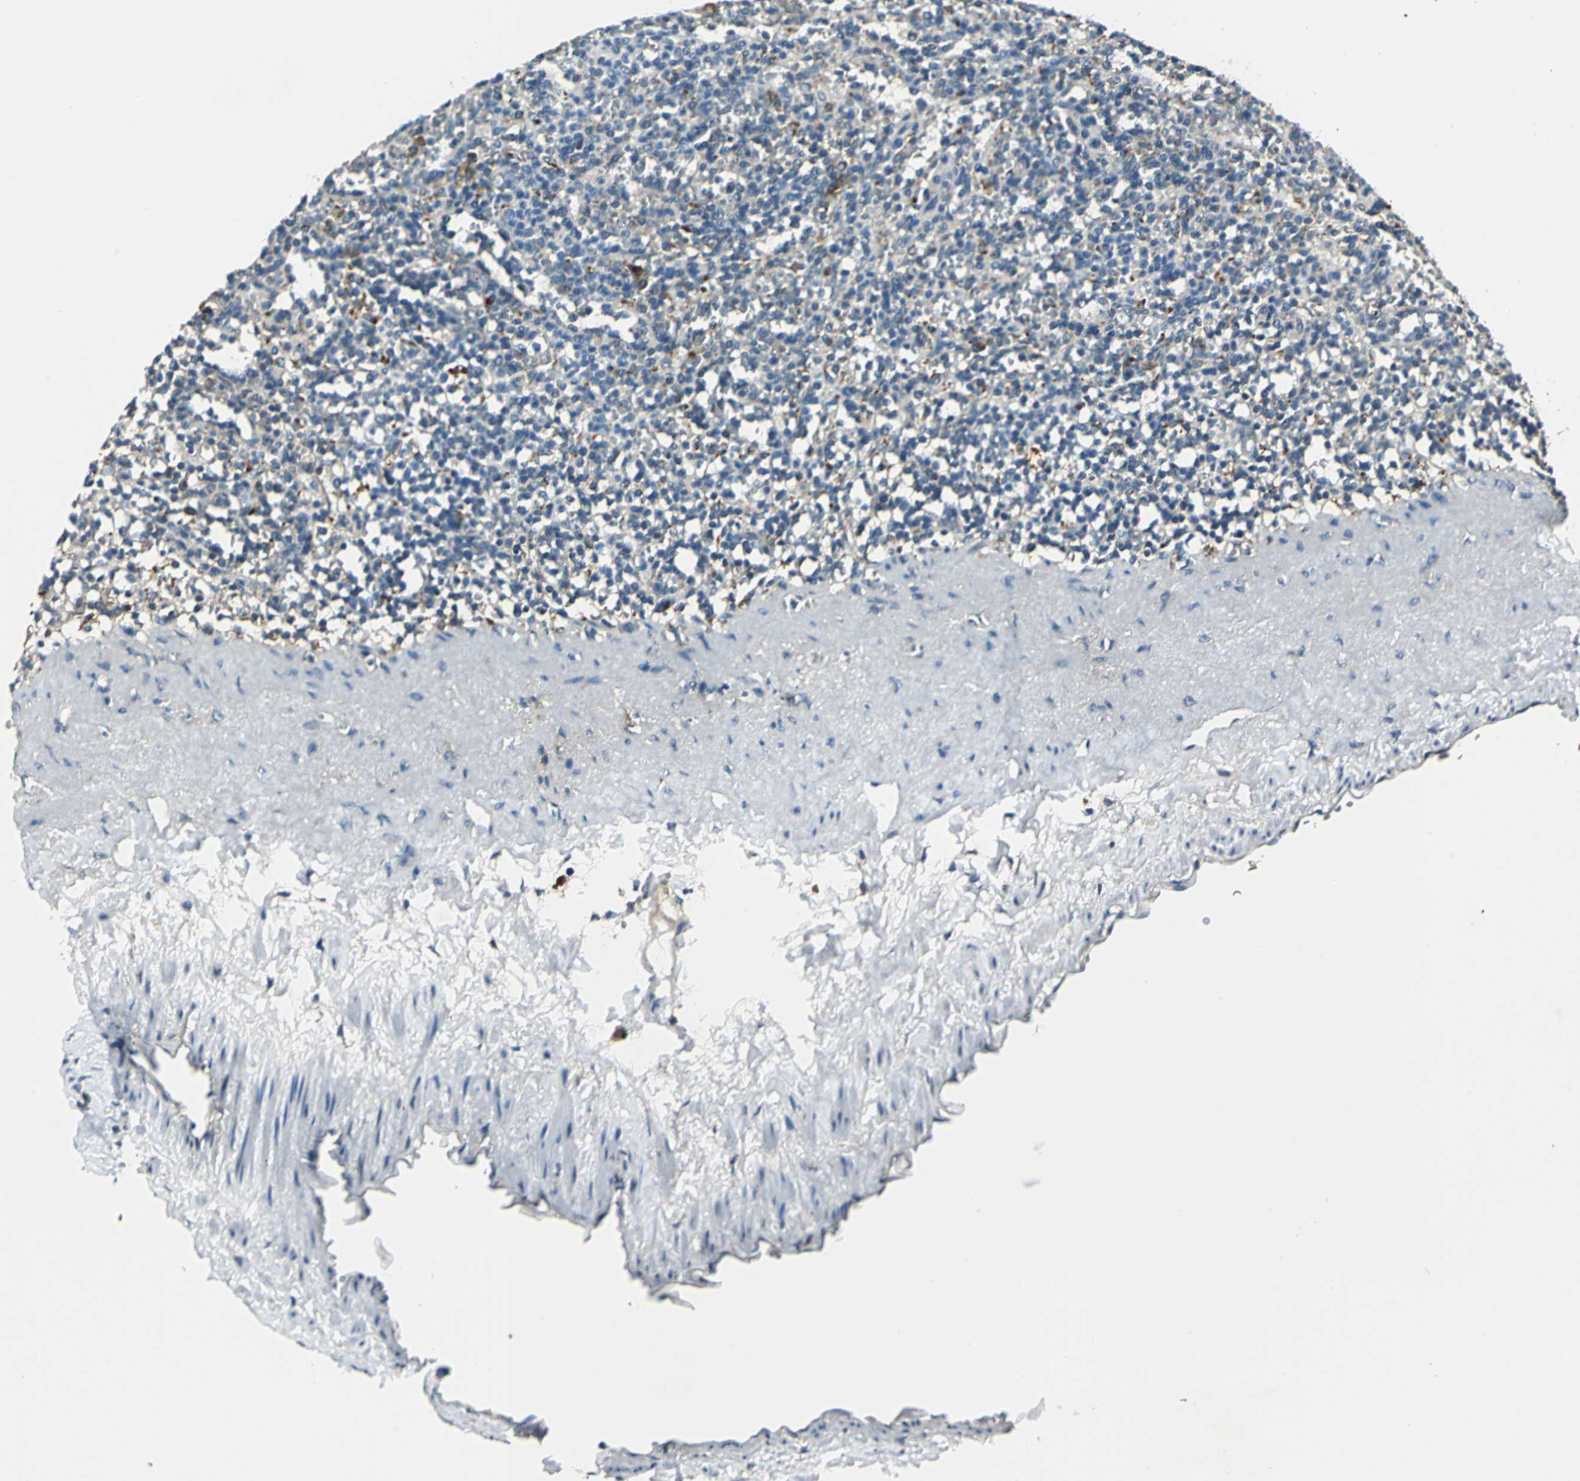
{"staining": {"intensity": "moderate", "quantity": "<25%", "location": "cytoplasmic/membranous"}, "tissue": "spleen", "cell_type": "Cells in red pulp", "image_type": "normal", "snomed": [{"axis": "morphology", "description": "Normal tissue, NOS"}, {"axis": "topography", "description": "Spleen"}], "caption": "Immunohistochemical staining of normal spleen displays moderate cytoplasmic/membranous protein staining in approximately <25% of cells in red pulp. The staining is performed using DAB (3,3'-diaminobenzidine) brown chromogen to label protein expression. The nuclei are counter-stained blue using hematoxylin.", "gene": "NIT1", "patient": {"sex": "female", "age": 74}}